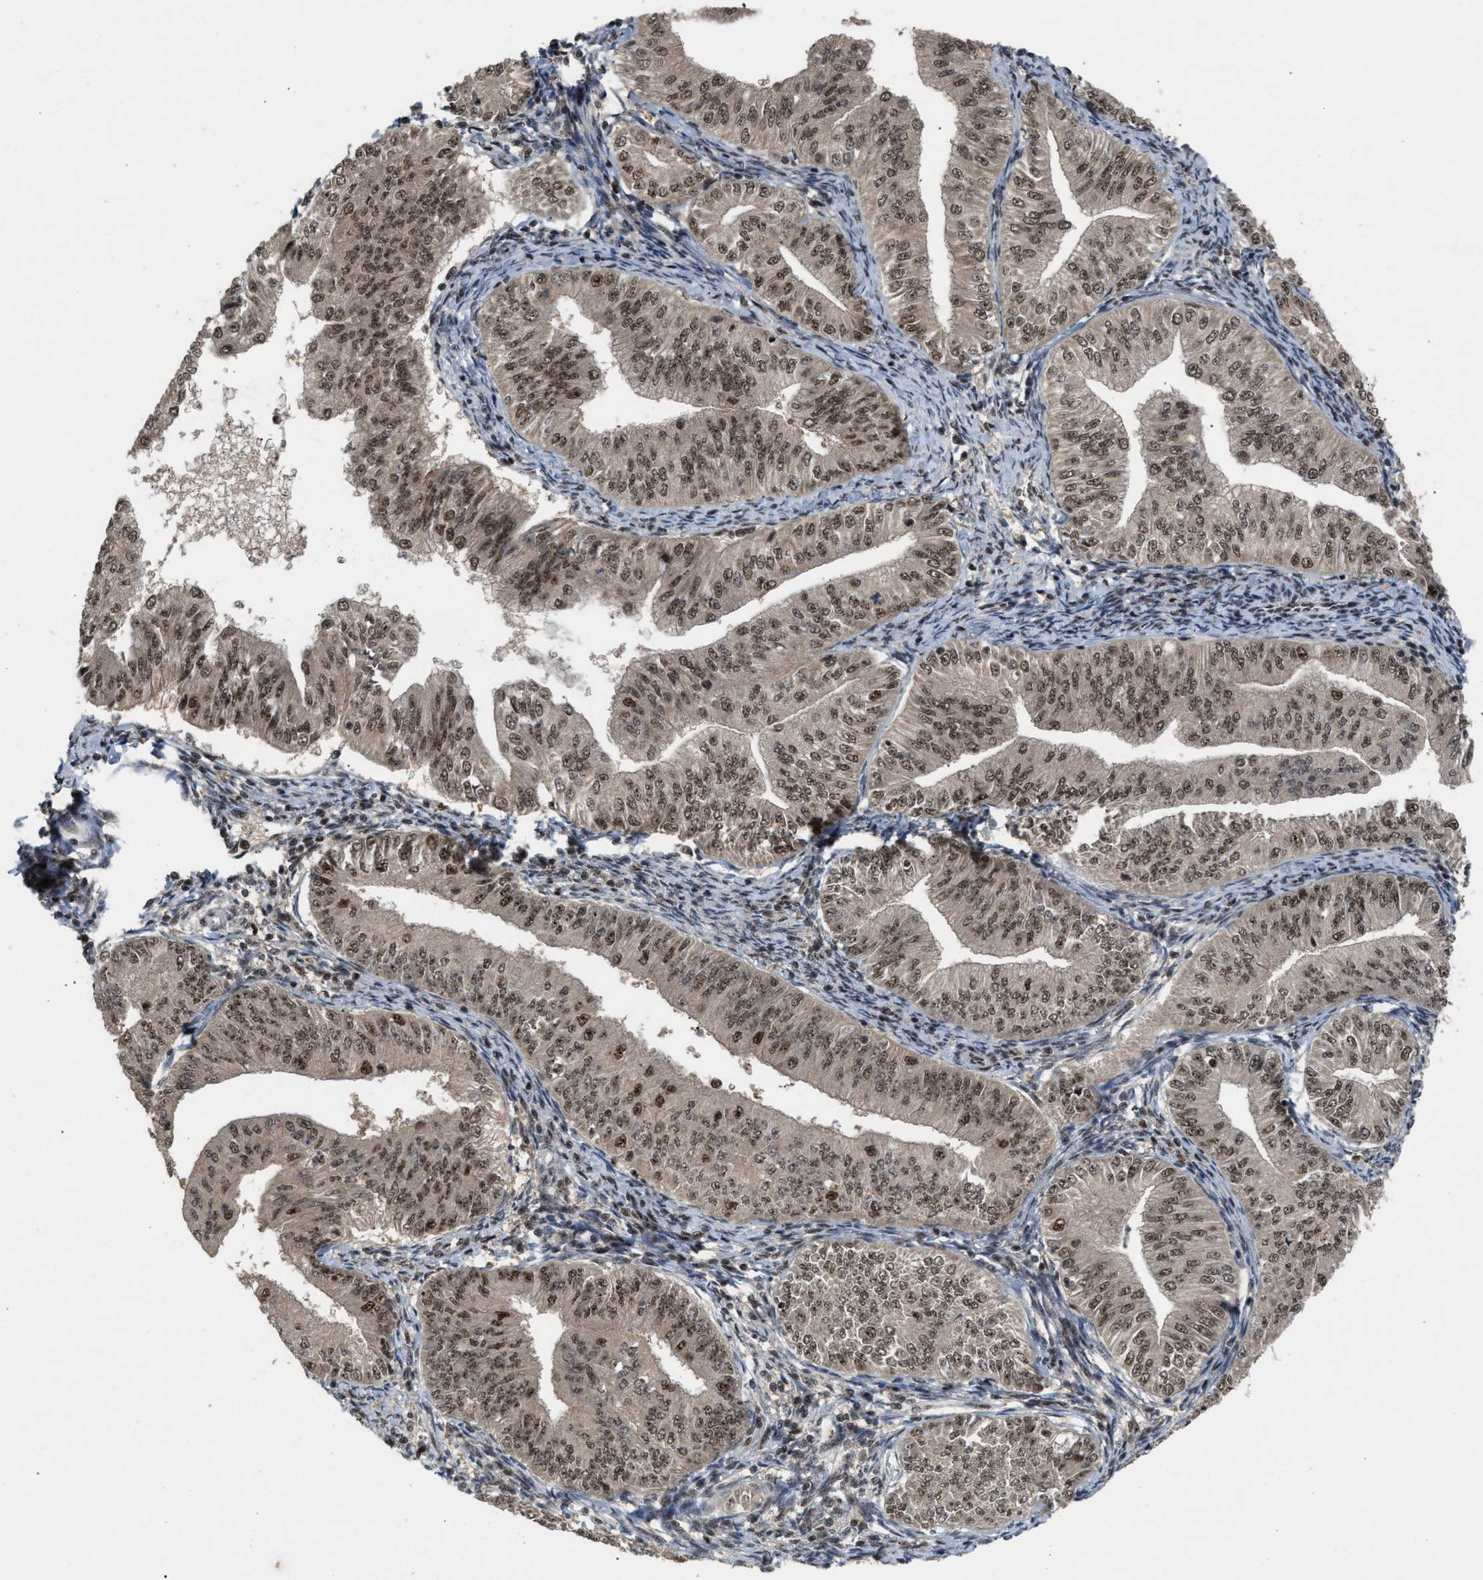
{"staining": {"intensity": "moderate", "quantity": ">75%", "location": "nuclear"}, "tissue": "endometrial cancer", "cell_type": "Tumor cells", "image_type": "cancer", "snomed": [{"axis": "morphology", "description": "Normal tissue, NOS"}, {"axis": "morphology", "description": "Adenocarcinoma, NOS"}, {"axis": "topography", "description": "Endometrium"}], "caption": "Immunohistochemistry micrograph of neoplastic tissue: adenocarcinoma (endometrial) stained using immunohistochemistry shows medium levels of moderate protein expression localized specifically in the nuclear of tumor cells, appearing as a nuclear brown color.", "gene": "PRPF4", "patient": {"sex": "female", "age": 53}}